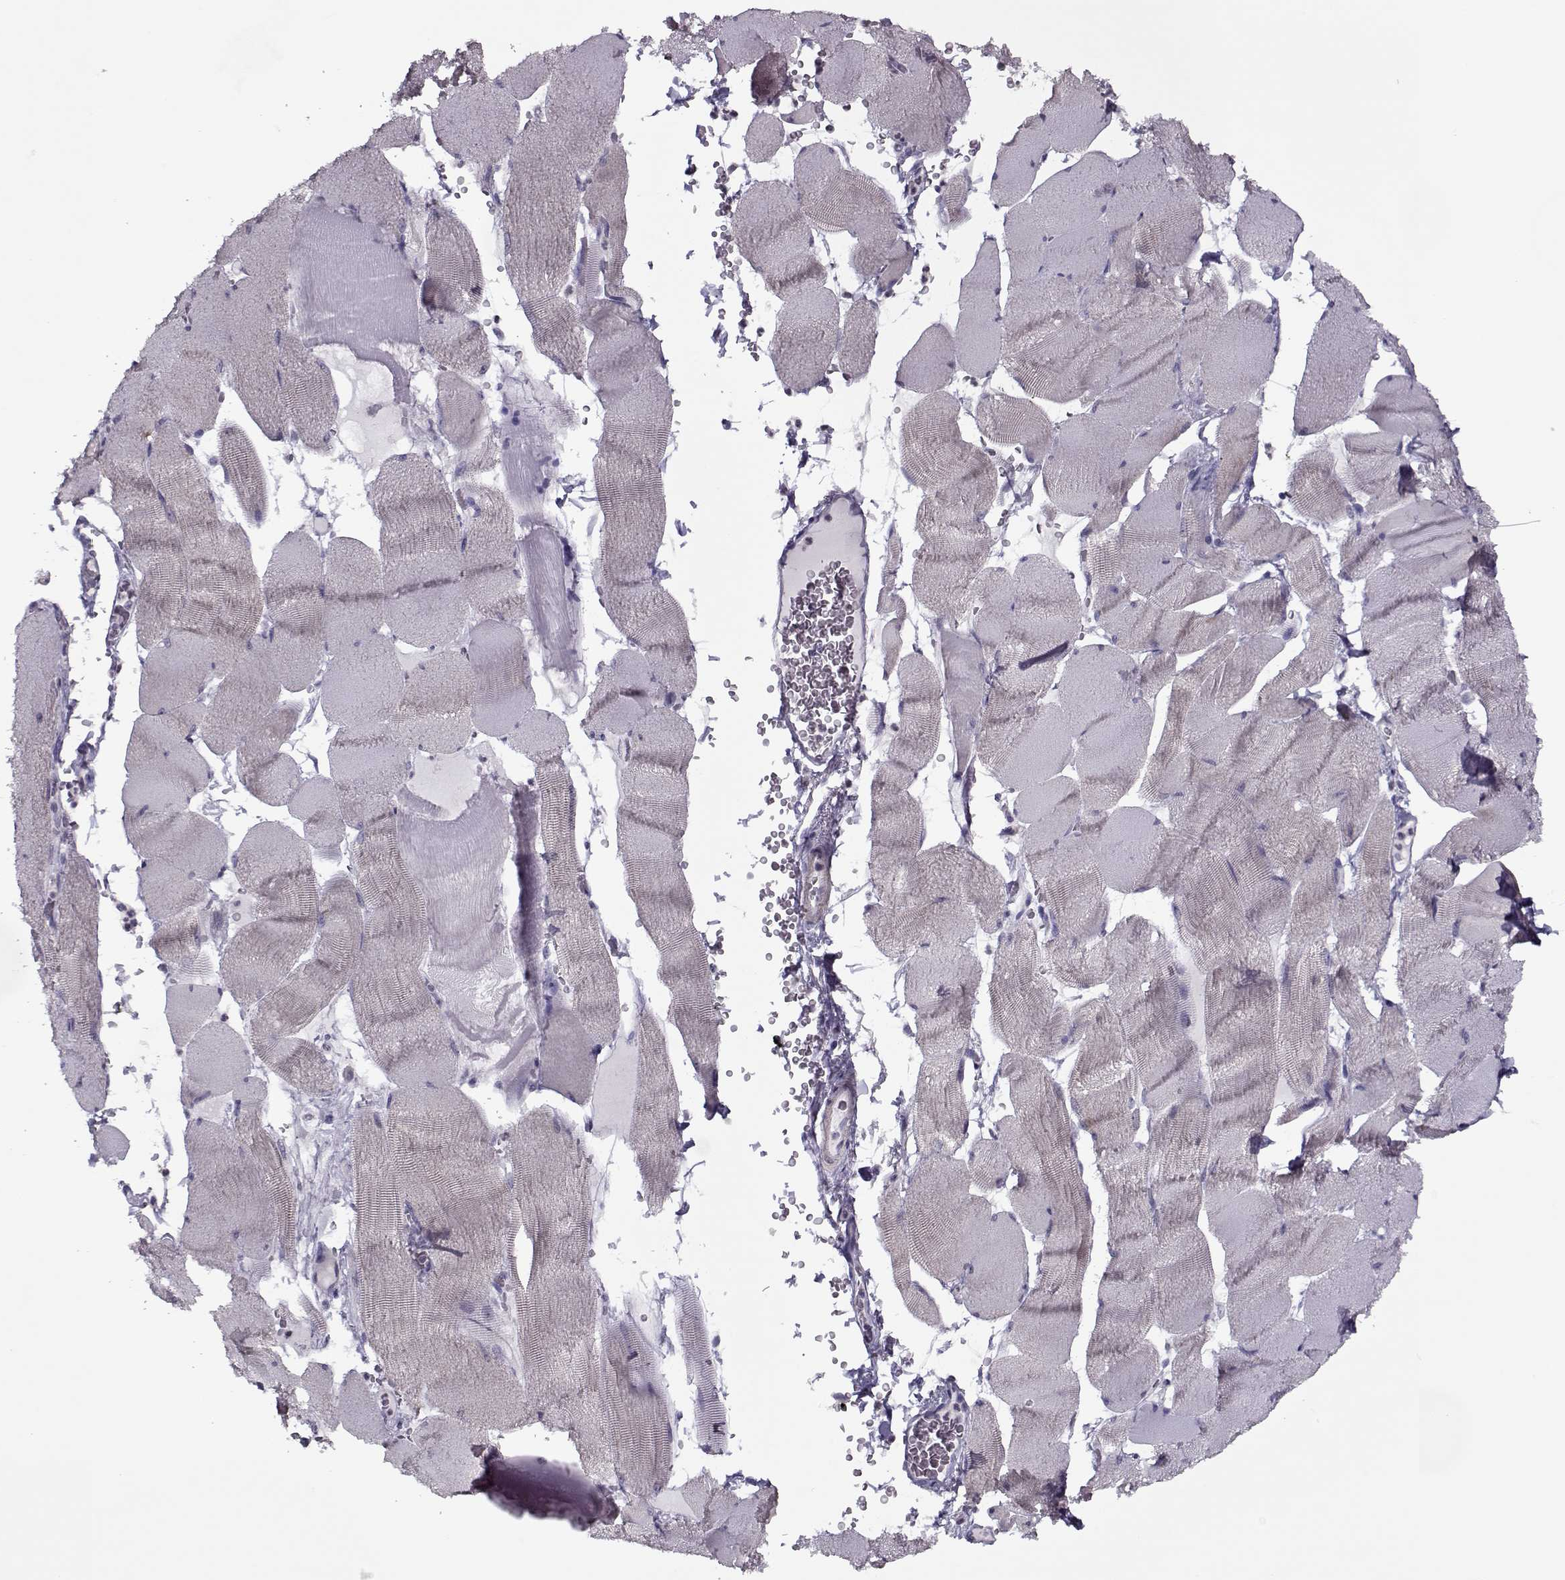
{"staining": {"intensity": "negative", "quantity": "none", "location": "none"}, "tissue": "skeletal muscle", "cell_type": "Myocytes", "image_type": "normal", "snomed": [{"axis": "morphology", "description": "Normal tissue, NOS"}, {"axis": "topography", "description": "Skeletal muscle"}], "caption": "This photomicrograph is of benign skeletal muscle stained with immunohistochemistry to label a protein in brown with the nuclei are counter-stained blue. There is no positivity in myocytes.", "gene": "CIBAR1", "patient": {"sex": "male", "age": 56}}